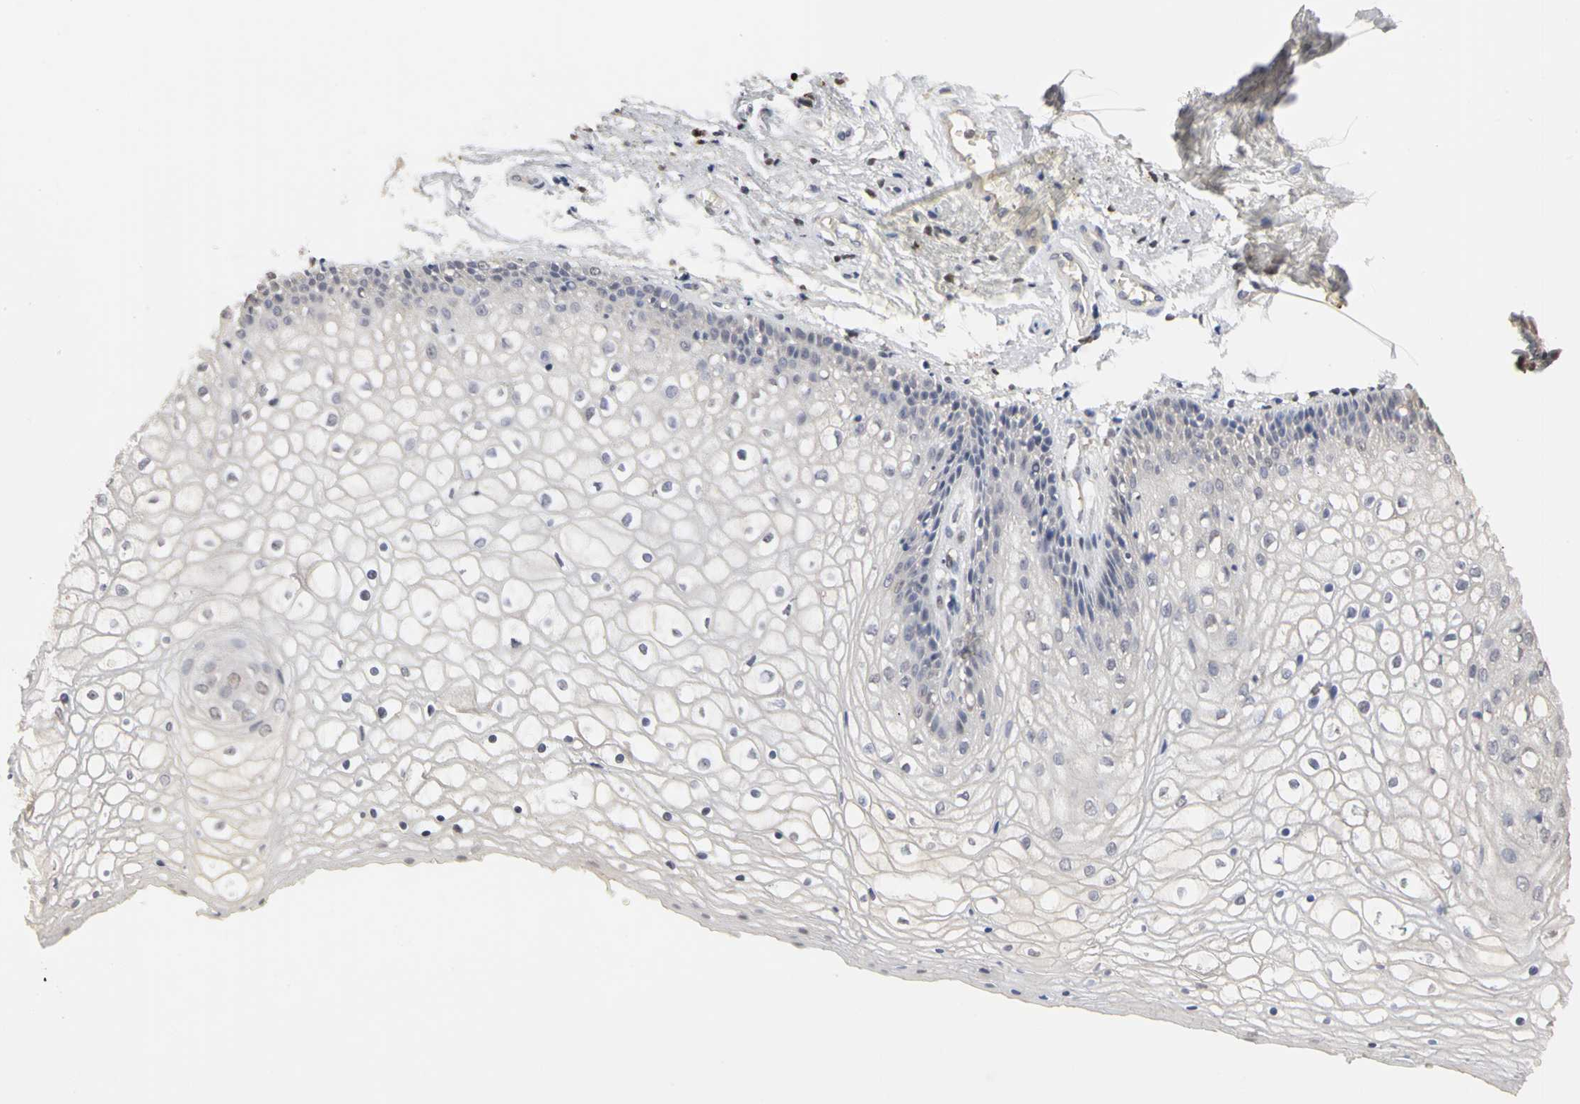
{"staining": {"intensity": "negative", "quantity": "none", "location": "none"}, "tissue": "vagina", "cell_type": "Squamous epithelial cells", "image_type": "normal", "snomed": [{"axis": "morphology", "description": "Normal tissue, NOS"}, {"axis": "topography", "description": "Vagina"}], "caption": "The image shows no significant expression in squamous epithelial cells of vagina.", "gene": "PGR", "patient": {"sex": "female", "age": 34}}